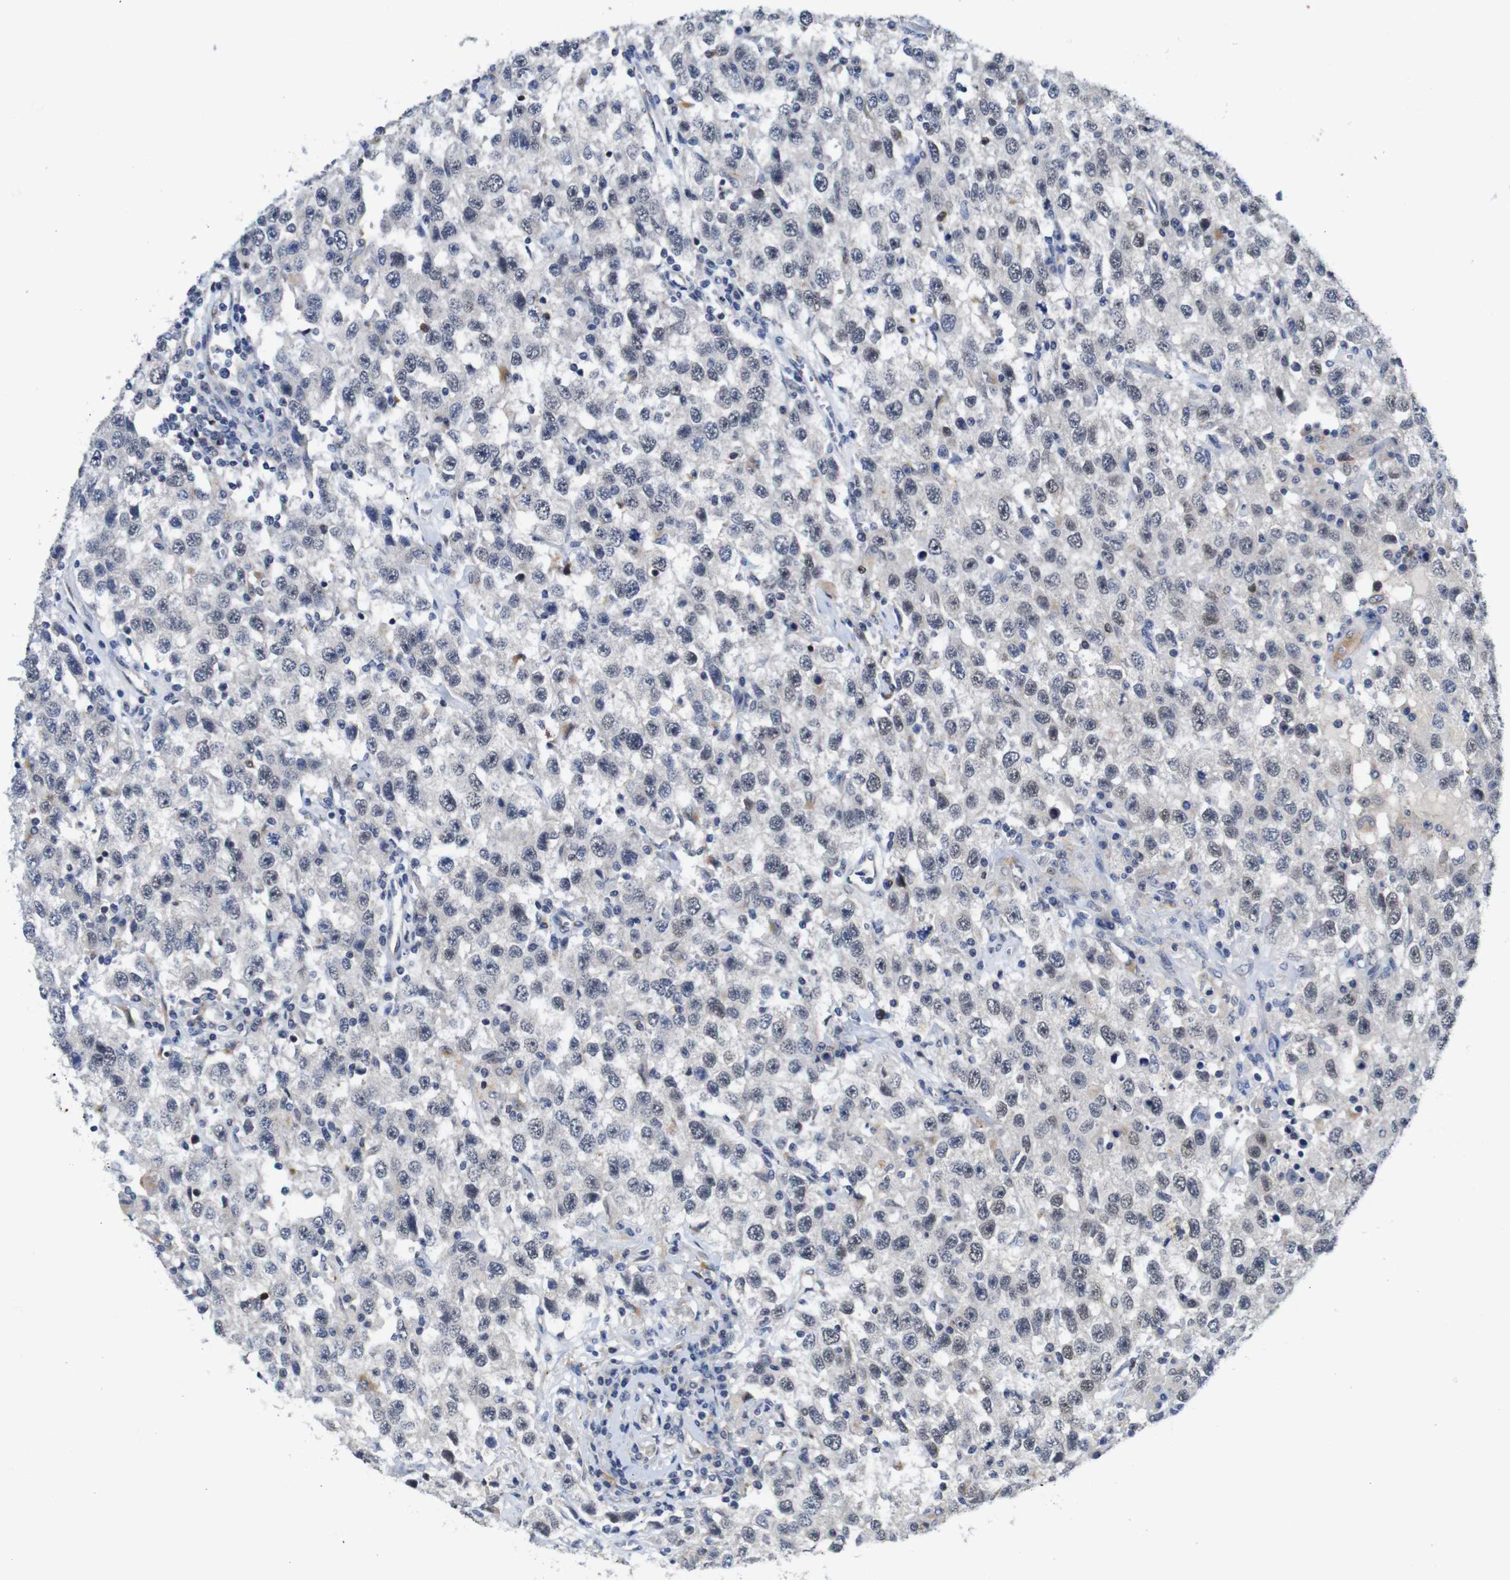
{"staining": {"intensity": "negative", "quantity": "none", "location": "none"}, "tissue": "testis cancer", "cell_type": "Tumor cells", "image_type": "cancer", "snomed": [{"axis": "morphology", "description": "Seminoma, NOS"}, {"axis": "topography", "description": "Testis"}], "caption": "Photomicrograph shows no significant protein expression in tumor cells of testis cancer (seminoma).", "gene": "FURIN", "patient": {"sex": "male", "age": 41}}